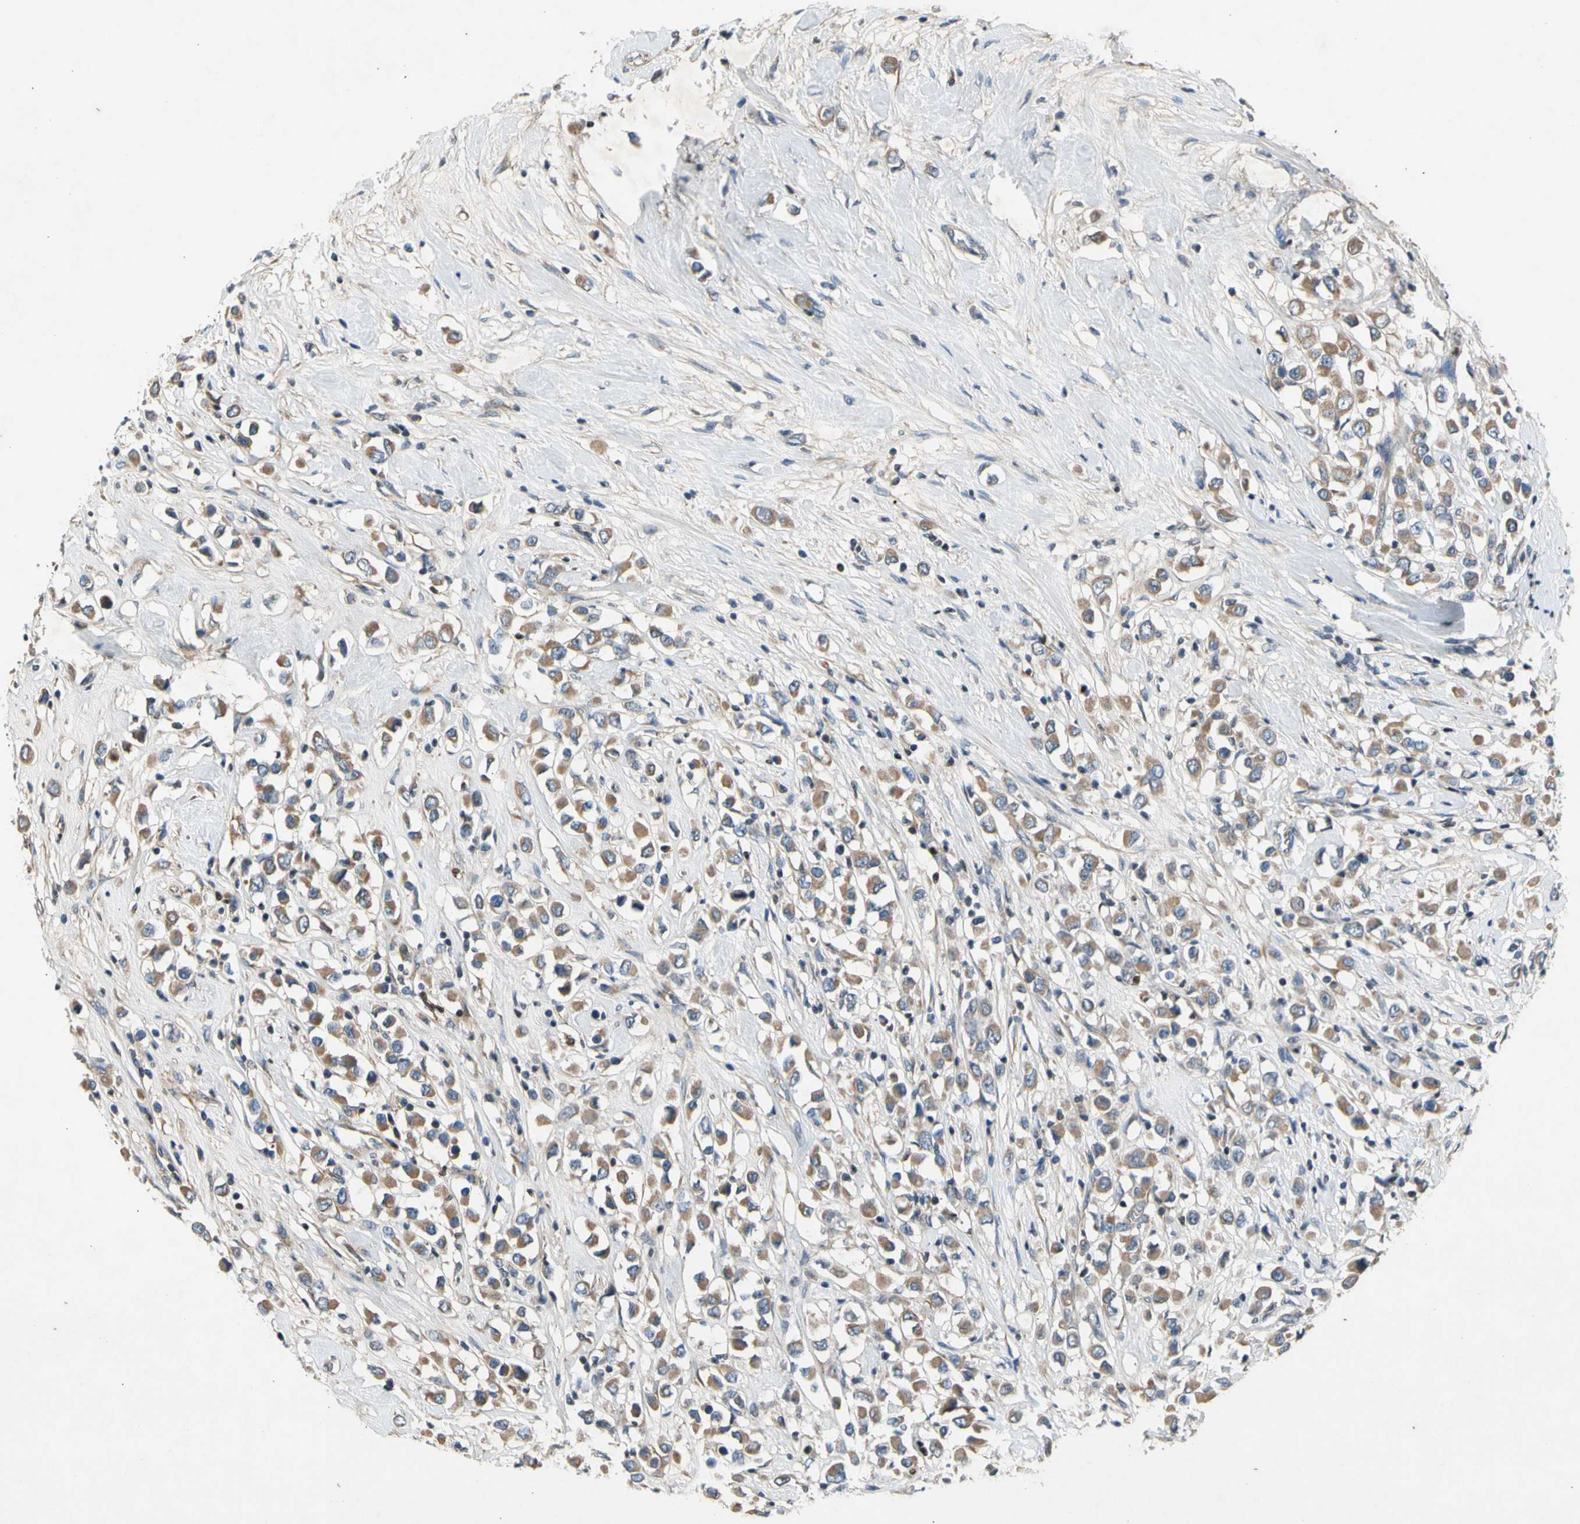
{"staining": {"intensity": "weak", "quantity": ">75%", "location": "cytoplasmic/membranous"}, "tissue": "breast cancer", "cell_type": "Tumor cells", "image_type": "cancer", "snomed": [{"axis": "morphology", "description": "Duct carcinoma"}, {"axis": "topography", "description": "Breast"}], "caption": "Weak cytoplasmic/membranous positivity for a protein is appreciated in approximately >75% of tumor cells of intraductal carcinoma (breast) using immunohistochemistry (IHC).", "gene": "TBX21", "patient": {"sex": "female", "age": 61}}